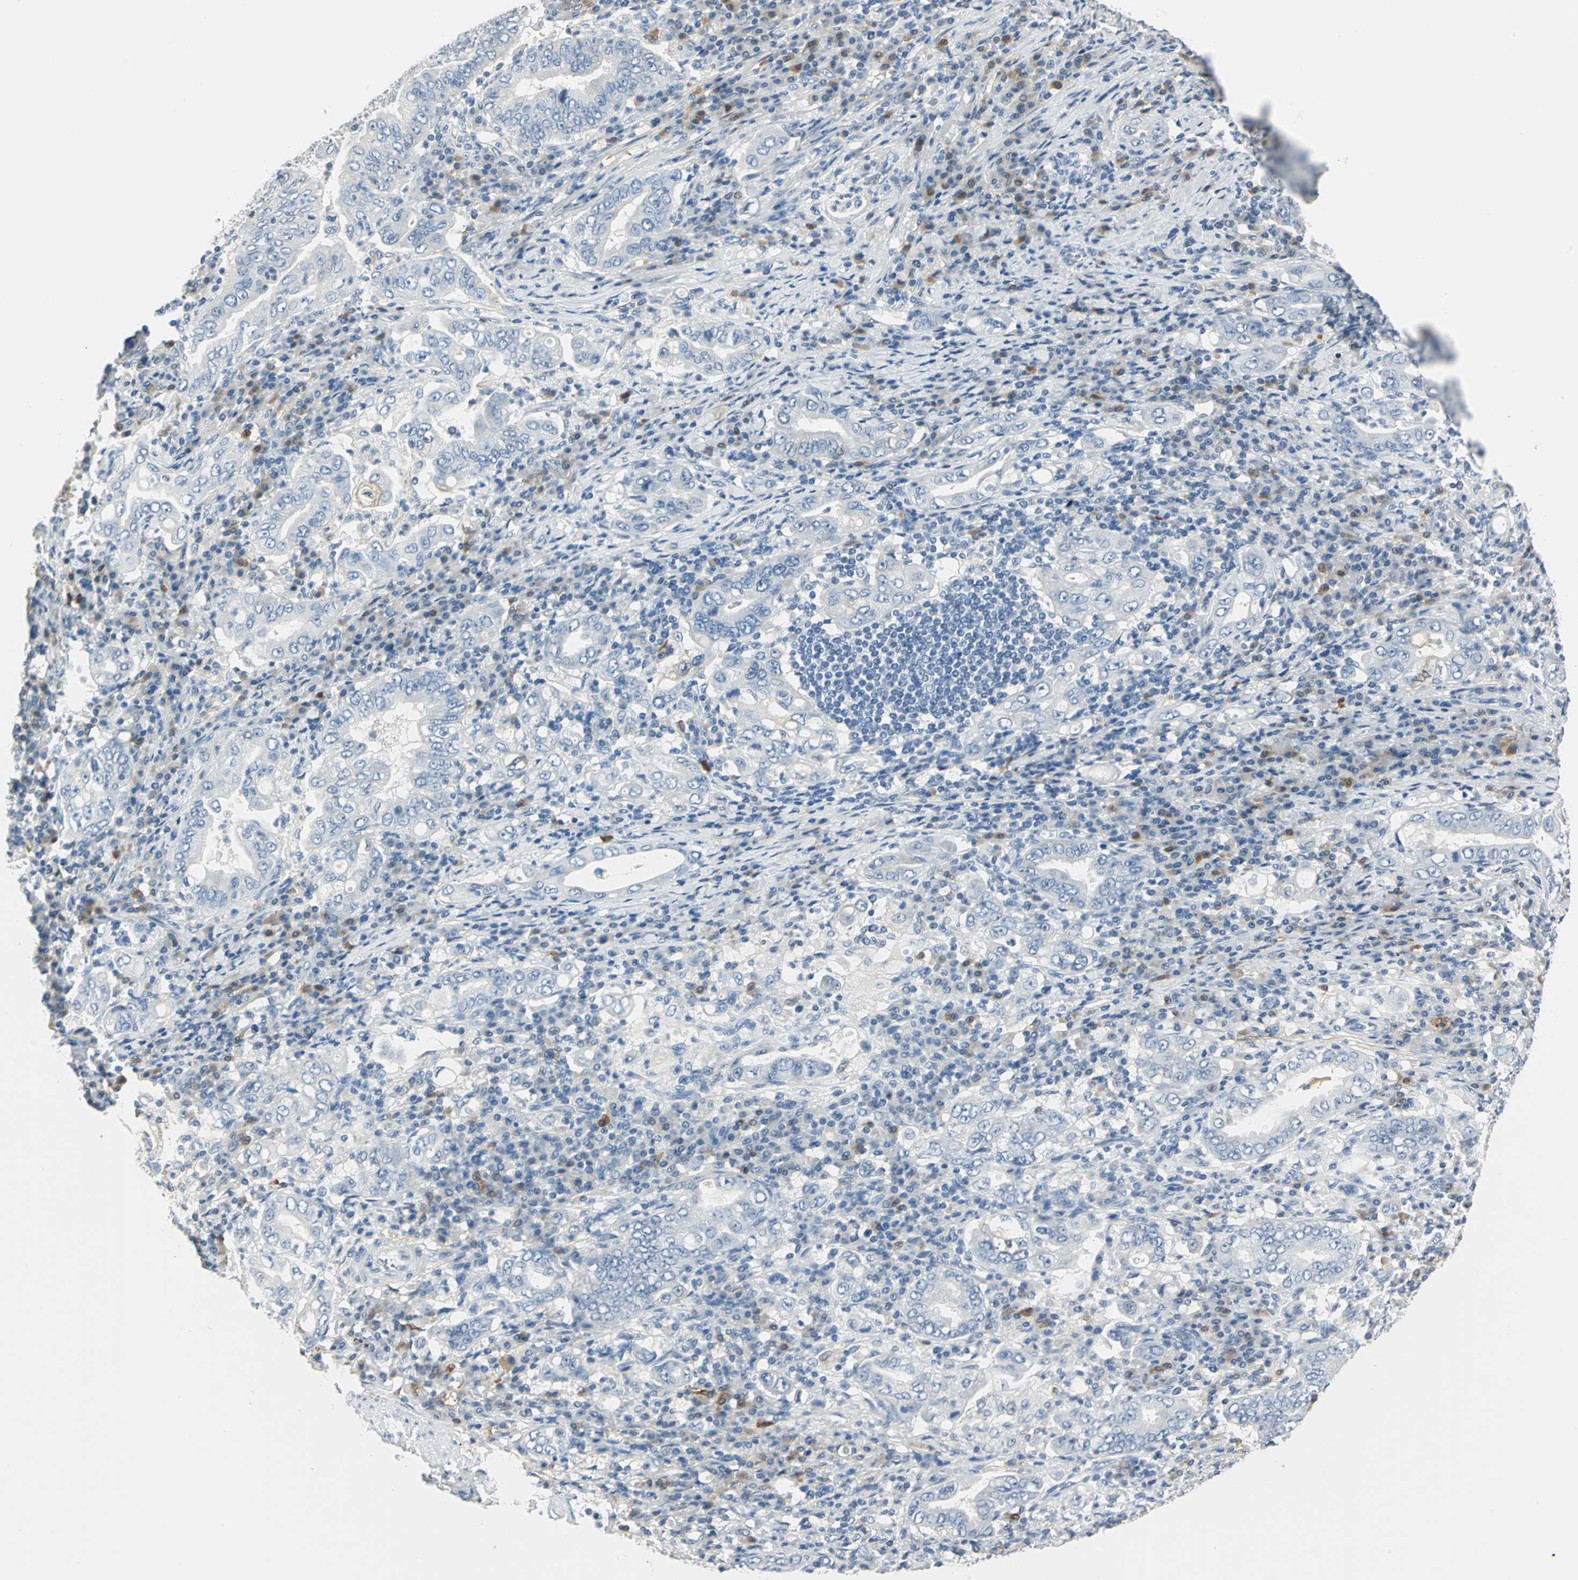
{"staining": {"intensity": "negative", "quantity": "none", "location": "none"}, "tissue": "stomach cancer", "cell_type": "Tumor cells", "image_type": "cancer", "snomed": [{"axis": "morphology", "description": "Normal tissue, NOS"}, {"axis": "morphology", "description": "Adenocarcinoma, NOS"}, {"axis": "topography", "description": "Esophagus"}, {"axis": "topography", "description": "Stomach, upper"}, {"axis": "topography", "description": "Peripheral nerve tissue"}], "caption": "Immunohistochemistry (IHC) of human stomach cancer (adenocarcinoma) displays no positivity in tumor cells.", "gene": "UCHL1", "patient": {"sex": "male", "age": 62}}